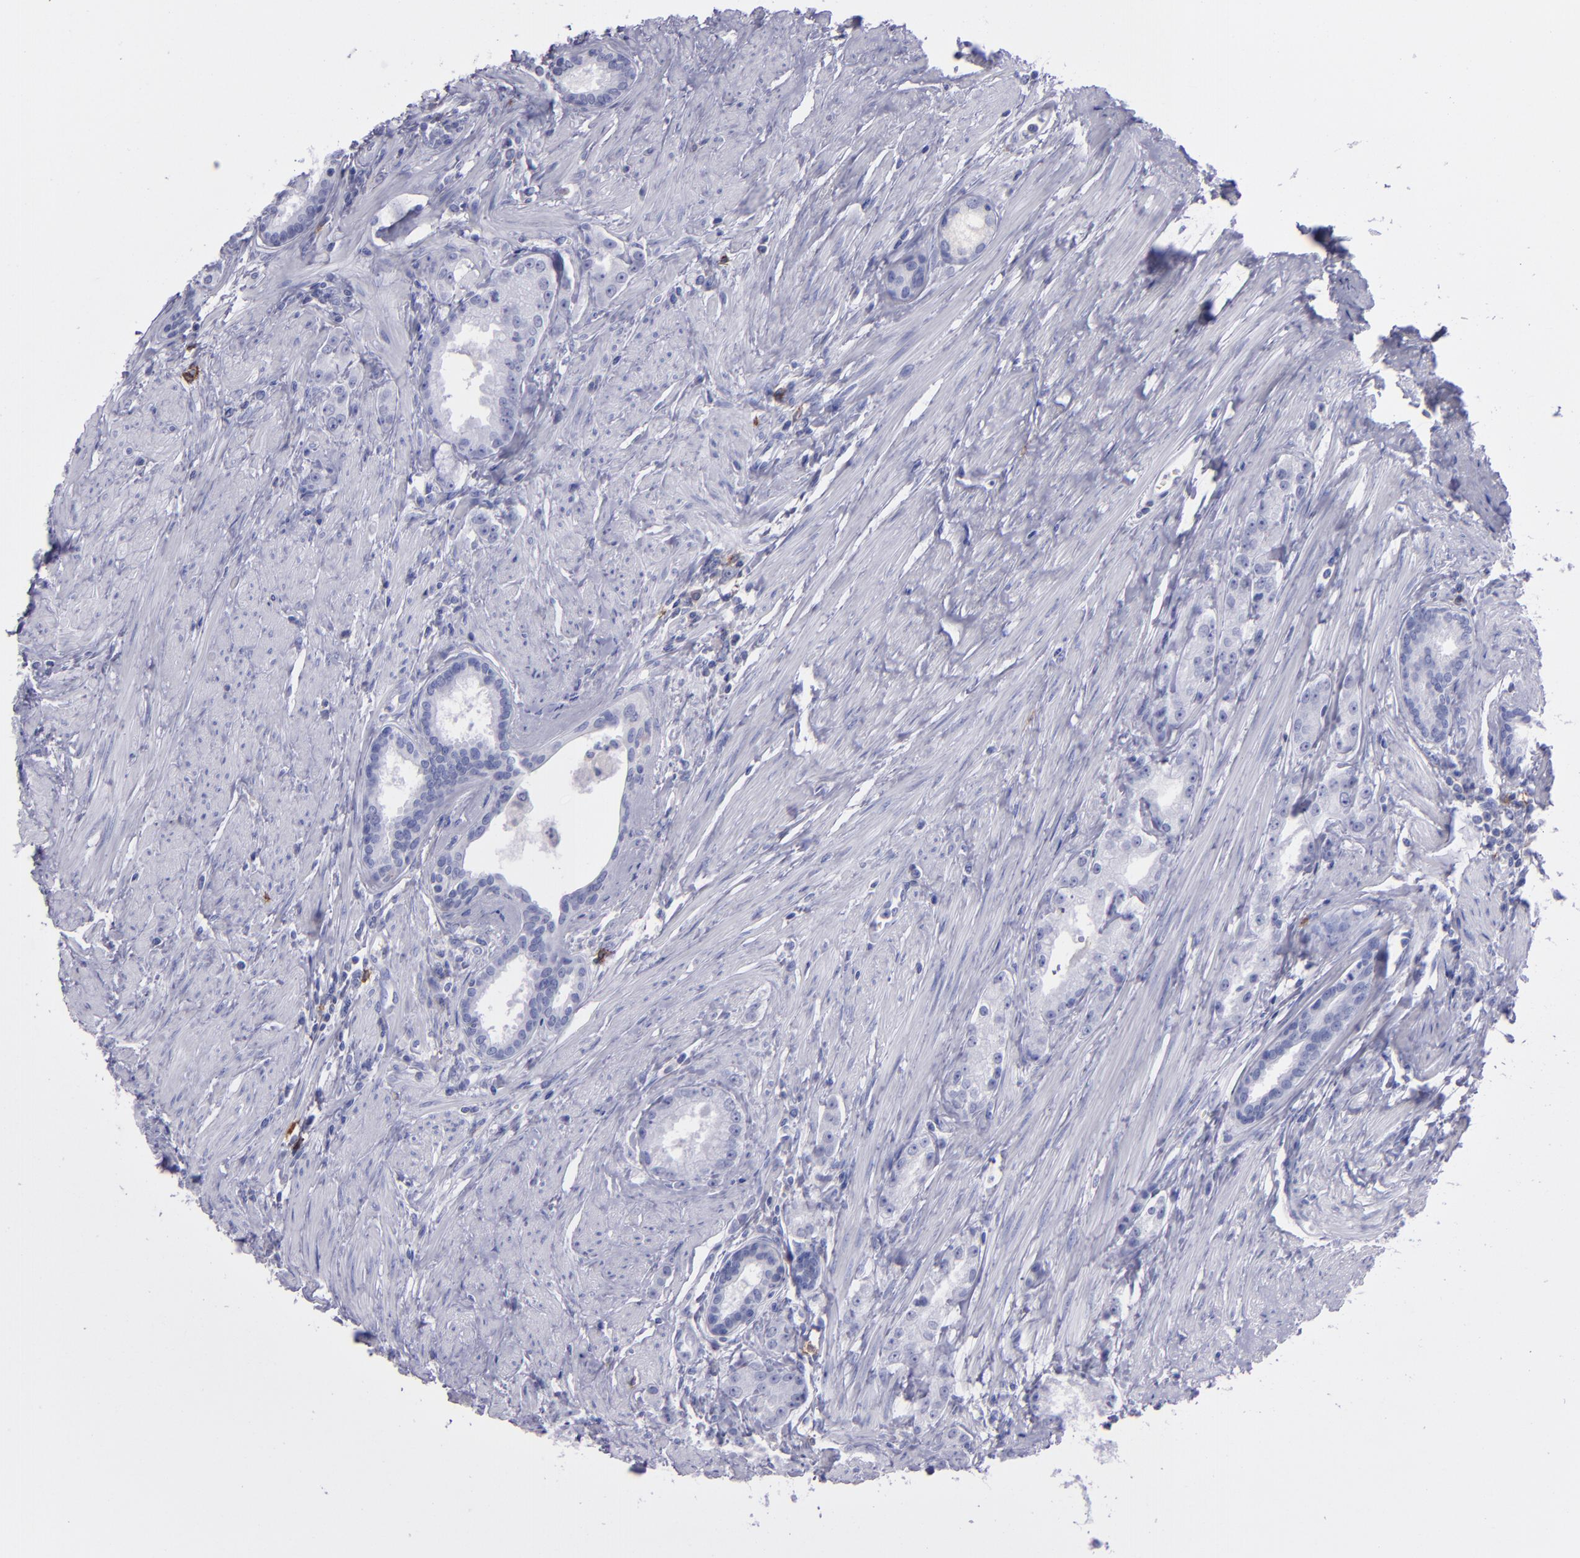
{"staining": {"intensity": "negative", "quantity": "none", "location": "none"}, "tissue": "prostate cancer", "cell_type": "Tumor cells", "image_type": "cancer", "snomed": [{"axis": "morphology", "description": "Adenocarcinoma, Medium grade"}, {"axis": "topography", "description": "Prostate"}], "caption": "This is an immunohistochemistry photomicrograph of medium-grade adenocarcinoma (prostate). There is no expression in tumor cells.", "gene": "CD37", "patient": {"sex": "male", "age": 72}}